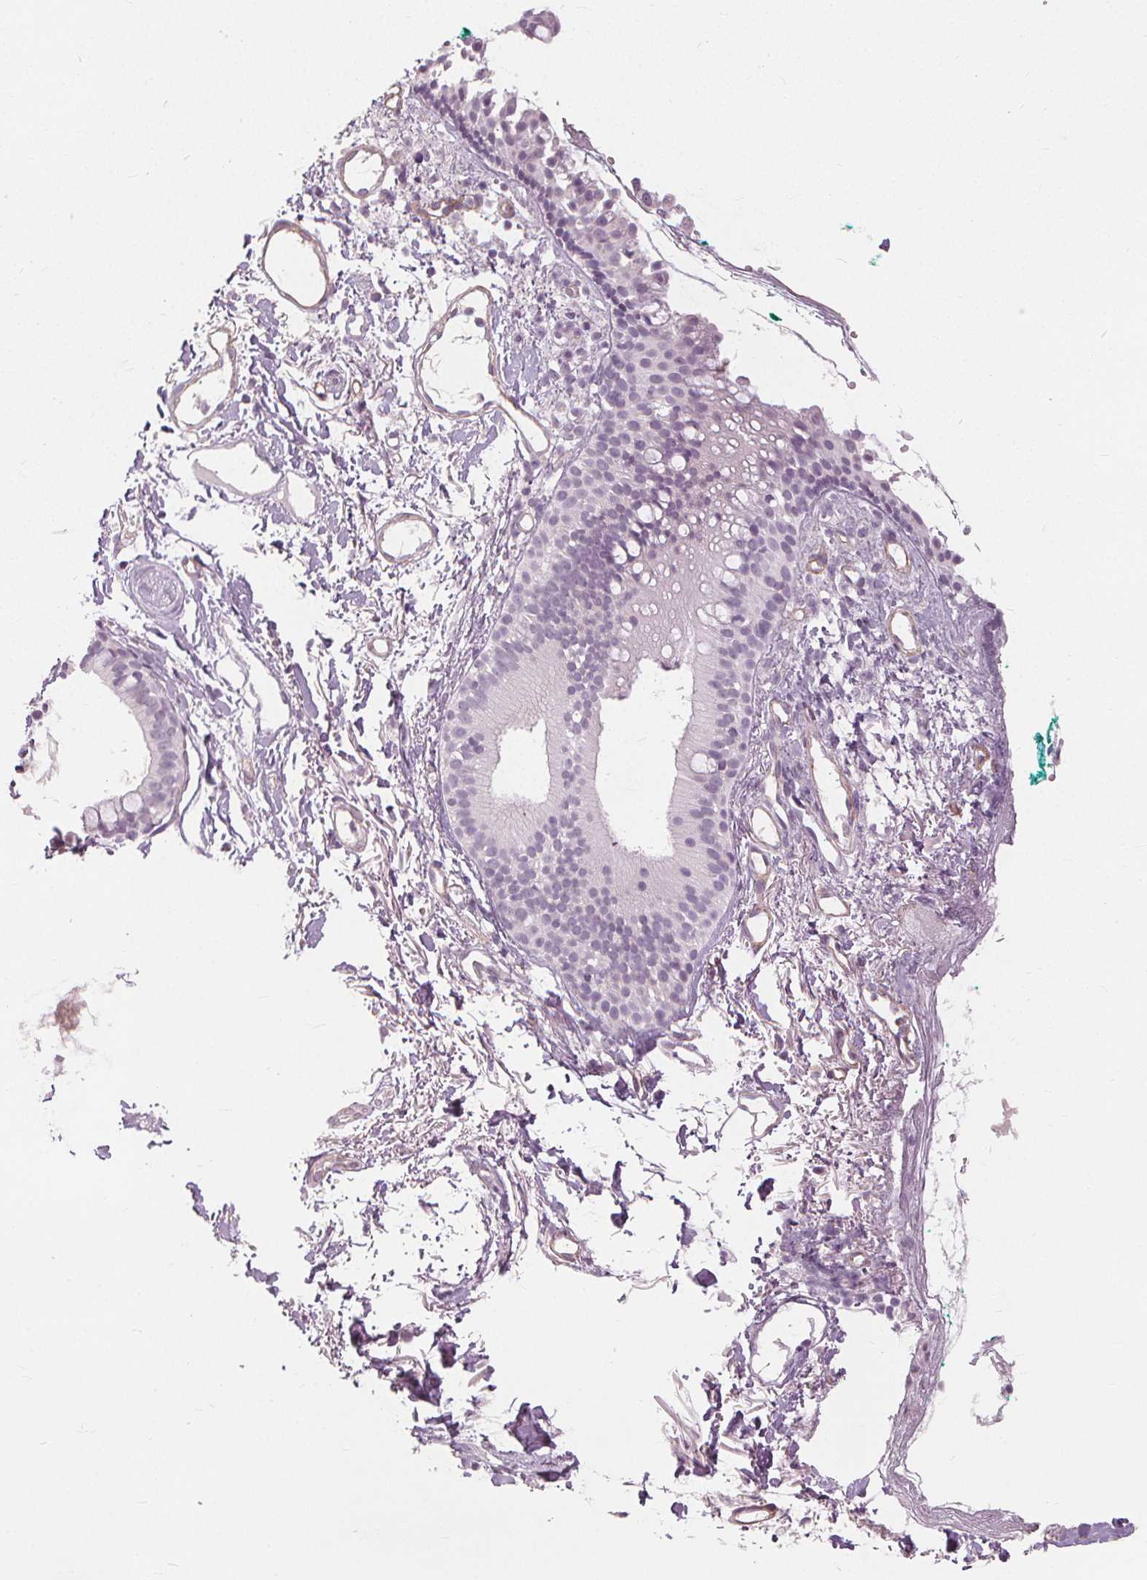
{"staining": {"intensity": "negative", "quantity": "none", "location": "none"}, "tissue": "nasopharynx", "cell_type": "Respiratory epithelial cells", "image_type": "normal", "snomed": [{"axis": "morphology", "description": "Normal tissue, NOS"}, {"axis": "morphology", "description": "Basal cell carcinoma"}, {"axis": "topography", "description": "Cartilage tissue"}, {"axis": "topography", "description": "Nasopharynx"}, {"axis": "topography", "description": "Oral tissue"}], "caption": "This is an immunohistochemistry (IHC) photomicrograph of benign nasopharynx. There is no positivity in respiratory epithelial cells.", "gene": "SFTPD", "patient": {"sex": "female", "age": 77}}